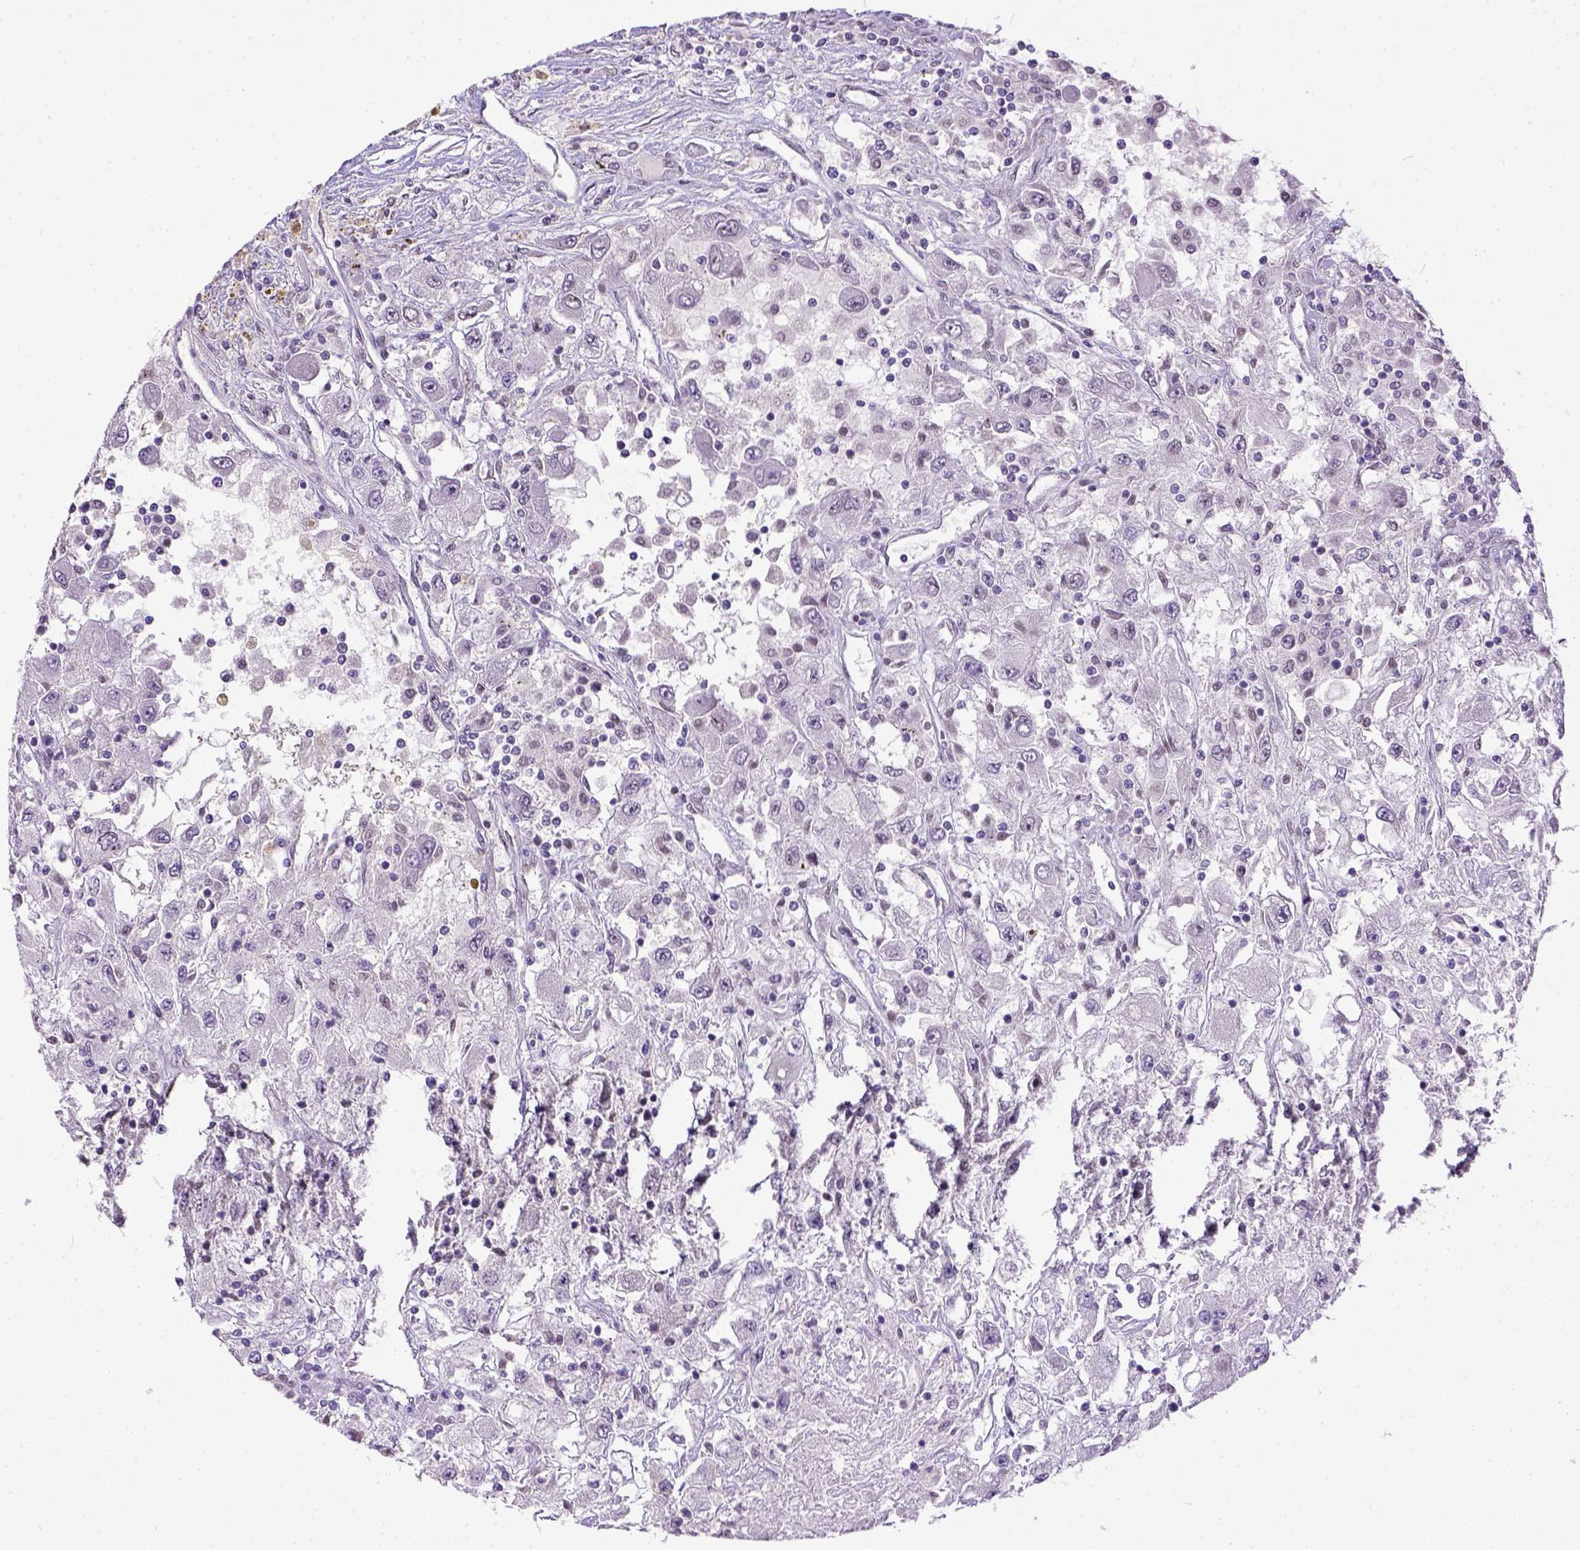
{"staining": {"intensity": "negative", "quantity": "none", "location": "none"}, "tissue": "renal cancer", "cell_type": "Tumor cells", "image_type": "cancer", "snomed": [{"axis": "morphology", "description": "Adenocarcinoma, NOS"}, {"axis": "topography", "description": "Kidney"}], "caption": "The immunohistochemistry micrograph has no significant staining in tumor cells of renal cancer (adenocarcinoma) tissue.", "gene": "ERCC1", "patient": {"sex": "female", "age": 67}}